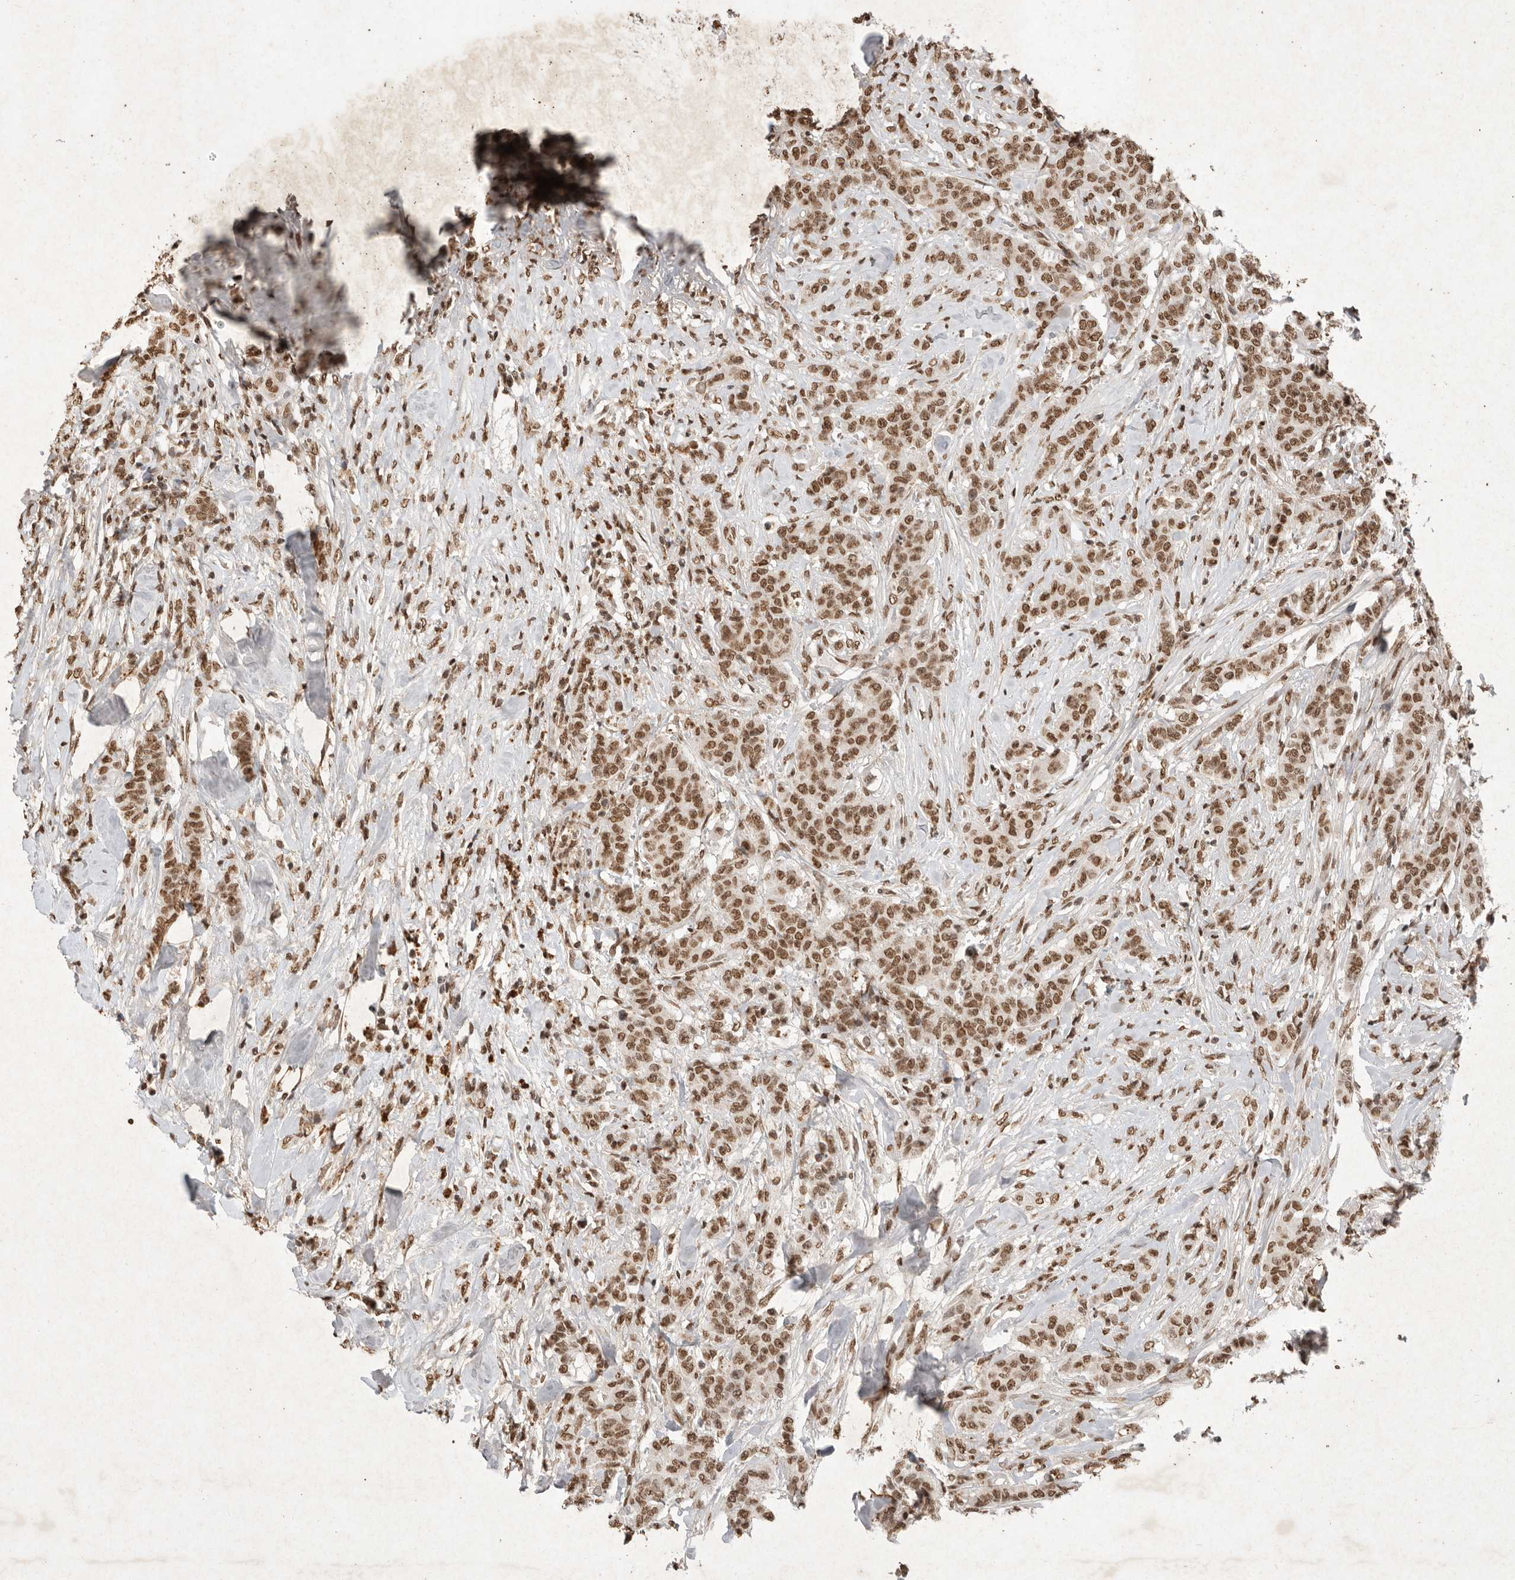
{"staining": {"intensity": "moderate", "quantity": ">75%", "location": "nuclear"}, "tissue": "breast cancer", "cell_type": "Tumor cells", "image_type": "cancer", "snomed": [{"axis": "morphology", "description": "Duct carcinoma"}, {"axis": "topography", "description": "Breast"}], "caption": "Breast cancer (invasive ductal carcinoma) stained for a protein (brown) reveals moderate nuclear positive positivity in about >75% of tumor cells.", "gene": "NKX3-2", "patient": {"sex": "female", "age": 40}}